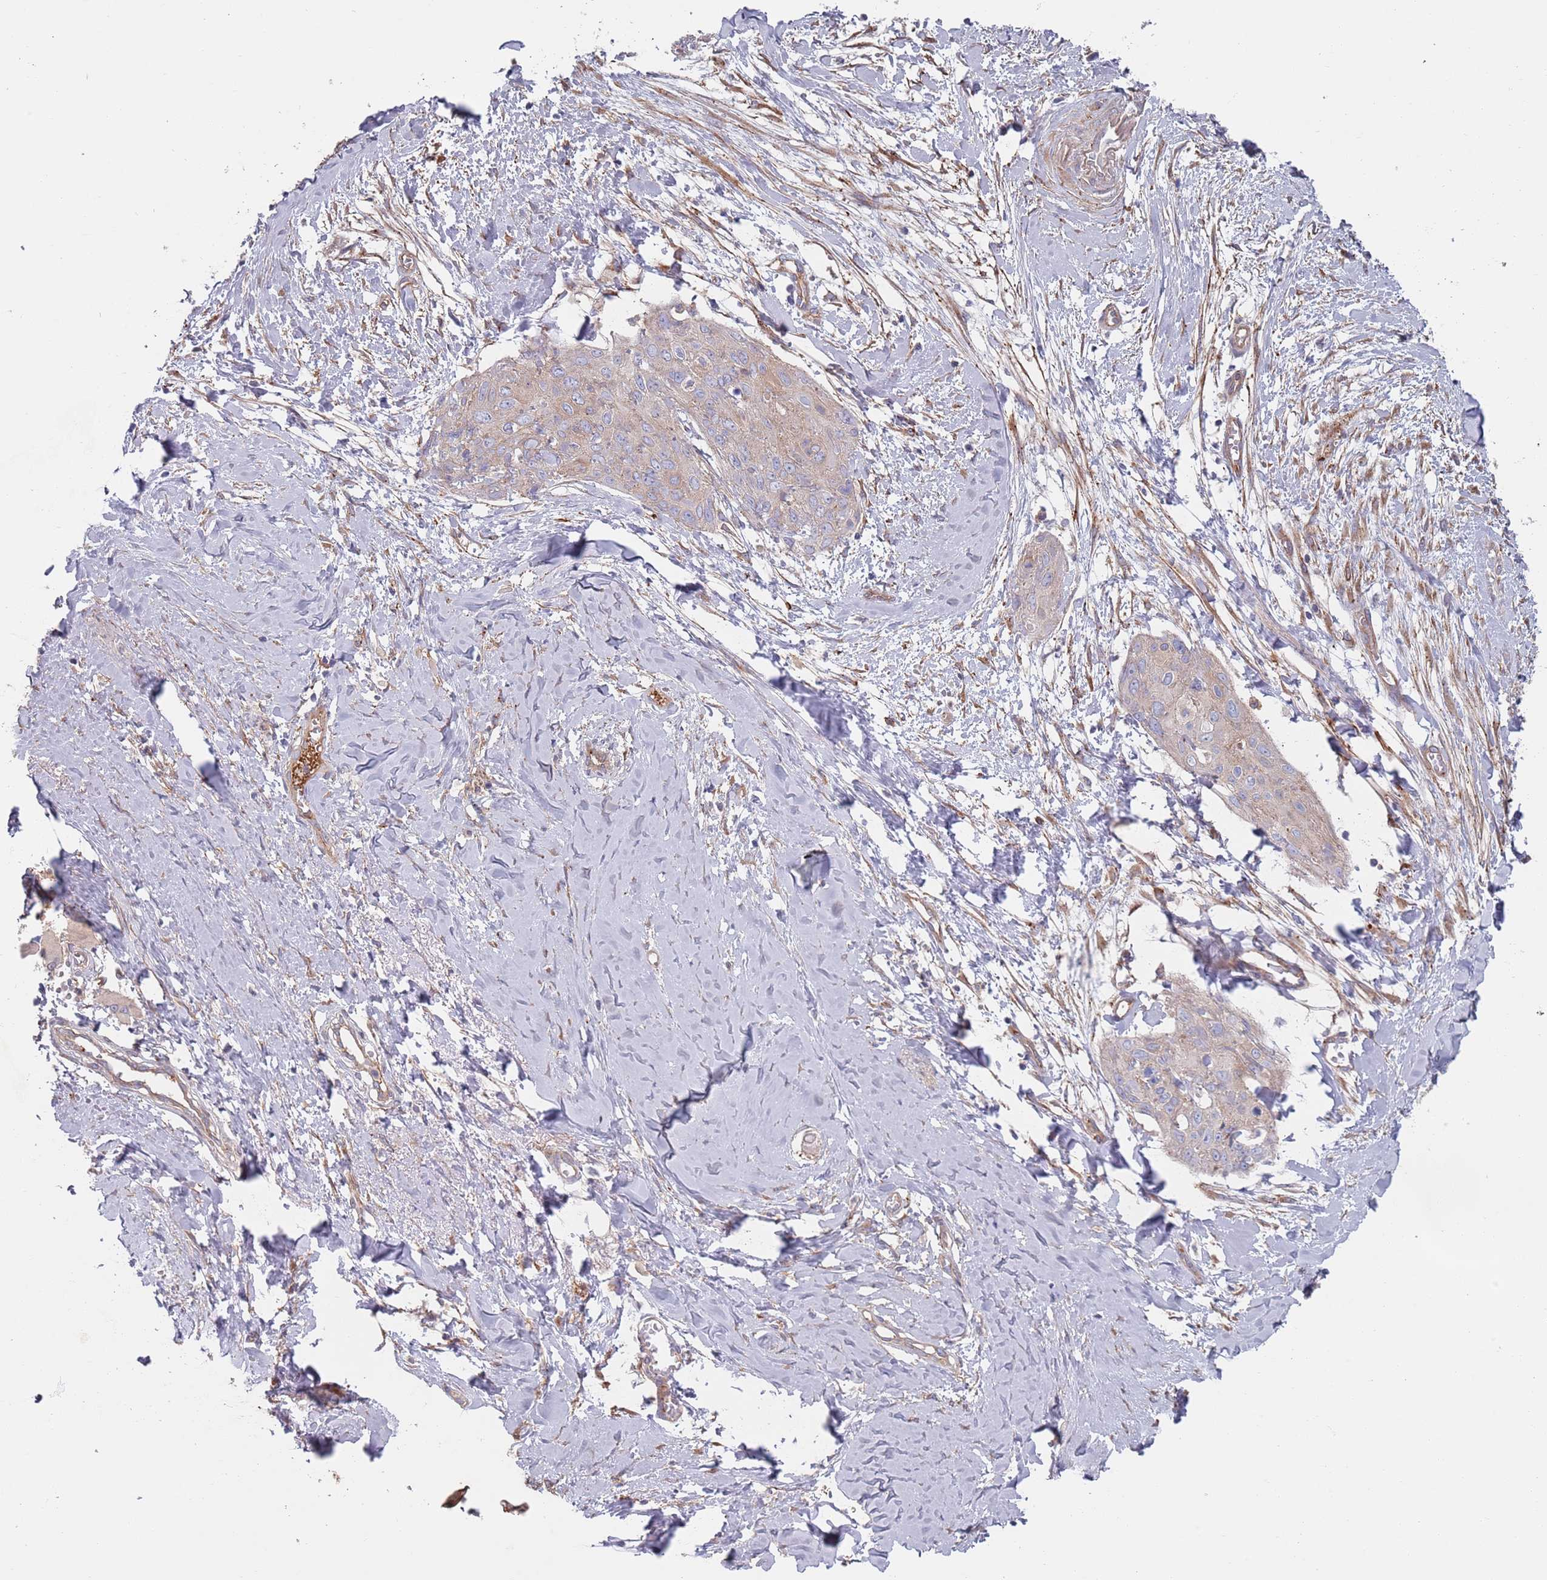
{"staining": {"intensity": "weak", "quantity": "<25%", "location": "cytoplasmic/membranous"}, "tissue": "skin cancer", "cell_type": "Tumor cells", "image_type": "cancer", "snomed": [{"axis": "morphology", "description": "Squamous cell carcinoma, NOS"}, {"axis": "topography", "description": "Skin"}, {"axis": "topography", "description": "Vulva"}], "caption": "Skin cancer (squamous cell carcinoma) was stained to show a protein in brown. There is no significant expression in tumor cells.", "gene": "APPL2", "patient": {"sex": "female", "age": 85}}